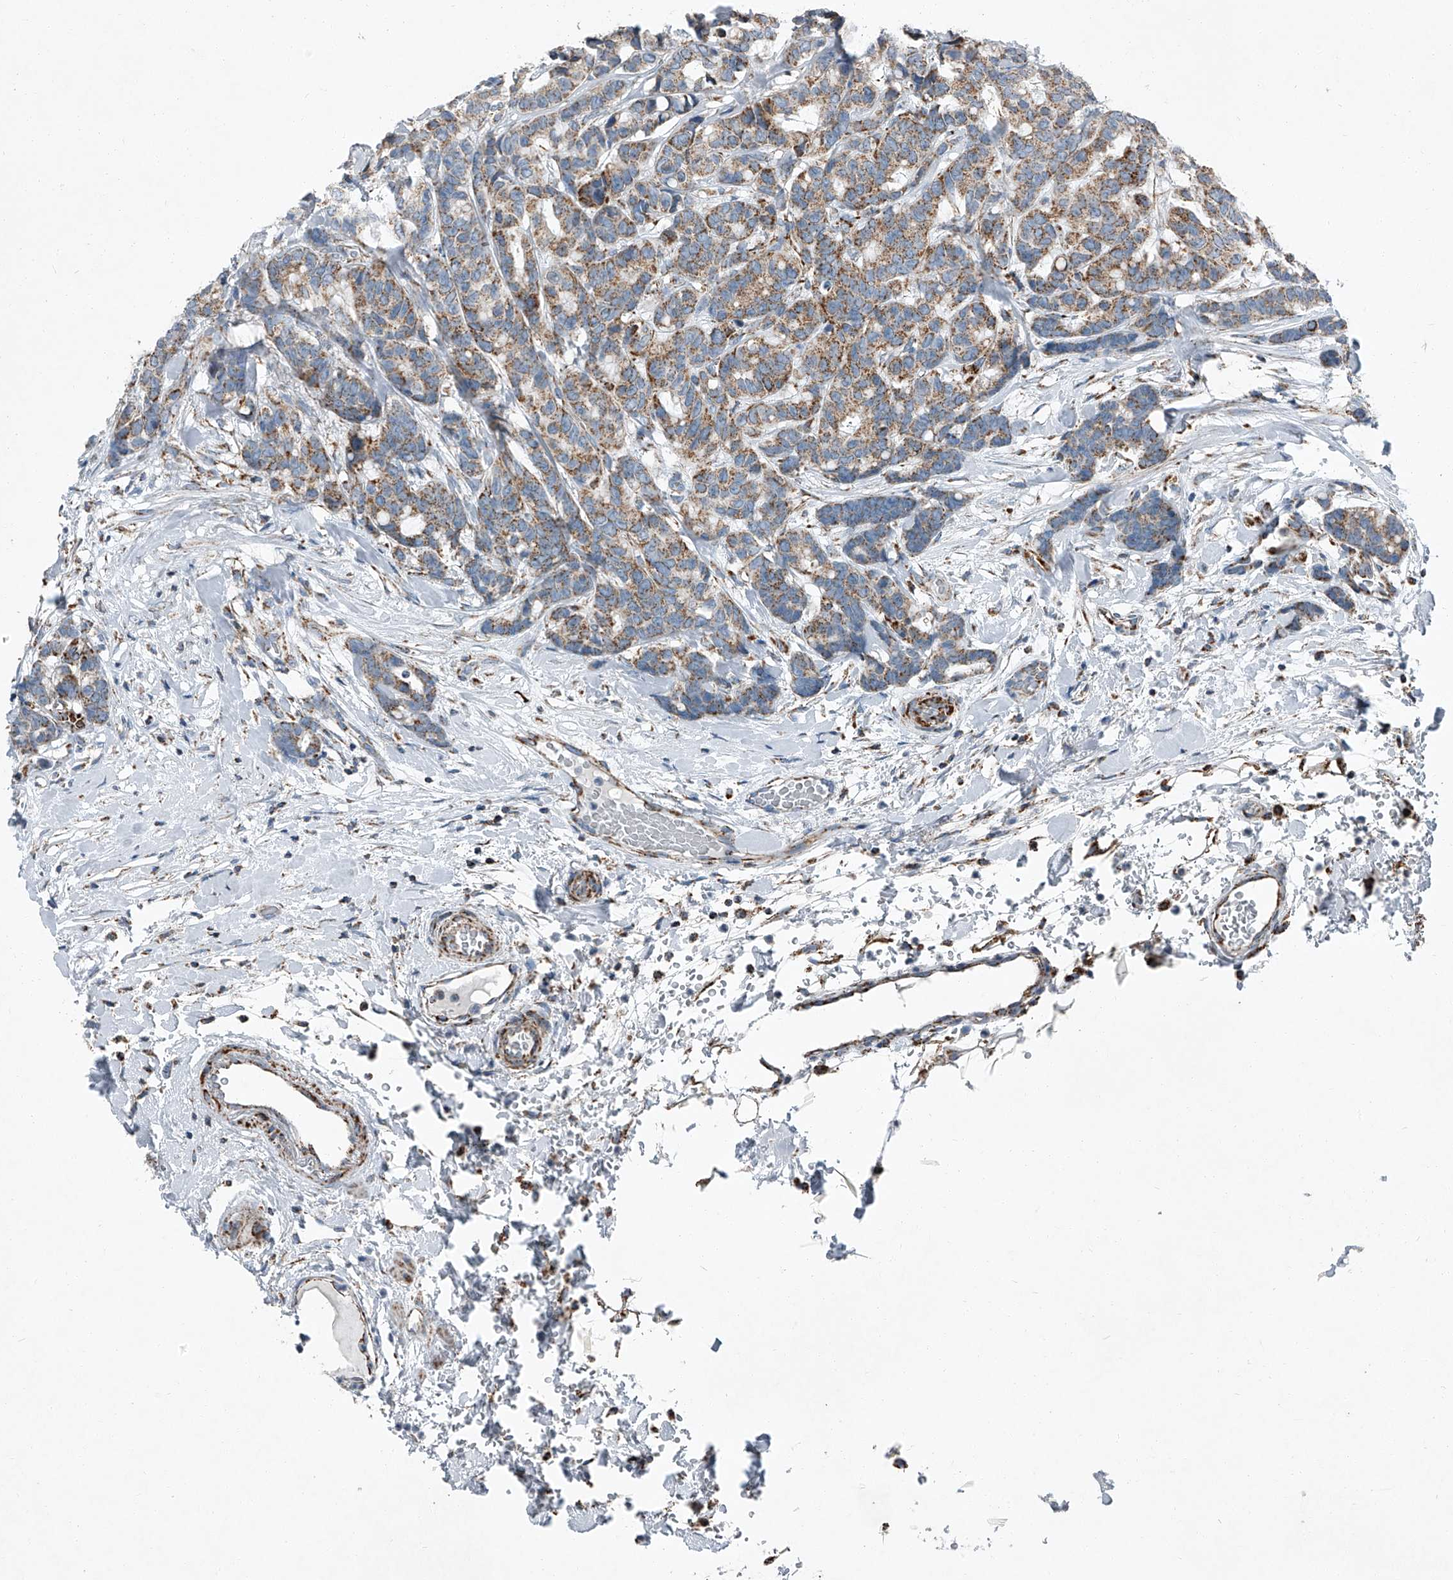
{"staining": {"intensity": "moderate", "quantity": ">75%", "location": "cytoplasmic/membranous"}, "tissue": "breast cancer", "cell_type": "Tumor cells", "image_type": "cancer", "snomed": [{"axis": "morphology", "description": "Duct carcinoma"}, {"axis": "topography", "description": "Breast"}], "caption": "Tumor cells reveal moderate cytoplasmic/membranous expression in approximately >75% of cells in infiltrating ductal carcinoma (breast). The staining was performed using DAB, with brown indicating positive protein expression. Nuclei are stained blue with hematoxylin.", "gene": "CHRNA7", "patient": {"sex": "female", "age": 87}}